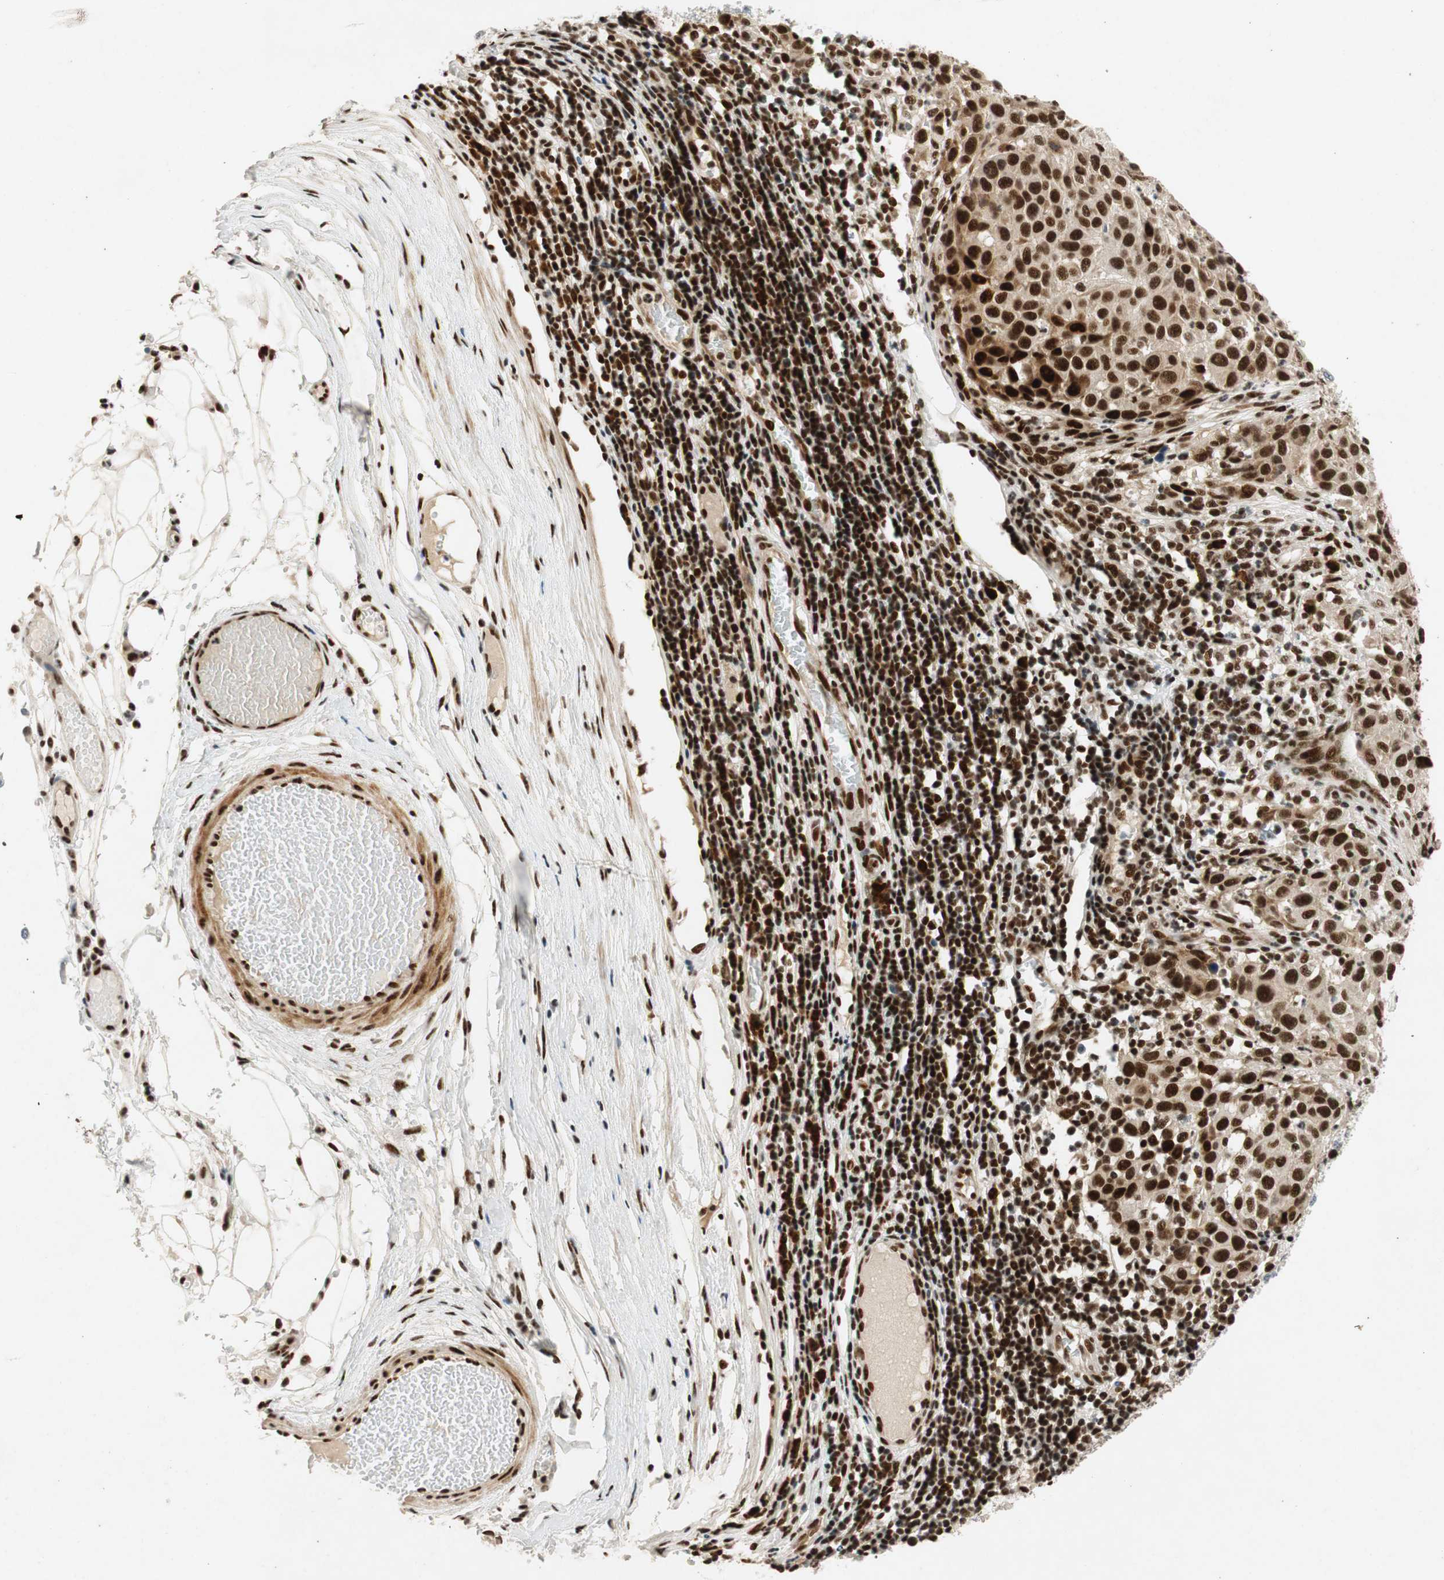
{"staining": {"intensity": "strong", "quantity": ">75%", "location": "nuclear"}, "tissue": "melanoma", "cell_type": "Tumor cells", "image_type": "cancer", "snomed": [{"axis": "morphology", "description": "Malignant melanoma, Metastatic site"}, {"axis": "topography", "description": "Lymph node"}], "caption": "A brown stain highlights strong nuclear staining of a protein in human melanoma tumor cells. The protein of interest is stained brown, and the nuclei are stained in blue (DAB IHC with brightfield microscopy, high magnification).", "gene": "NCBP3", "patient": {"sex": "male", "age": 61}}